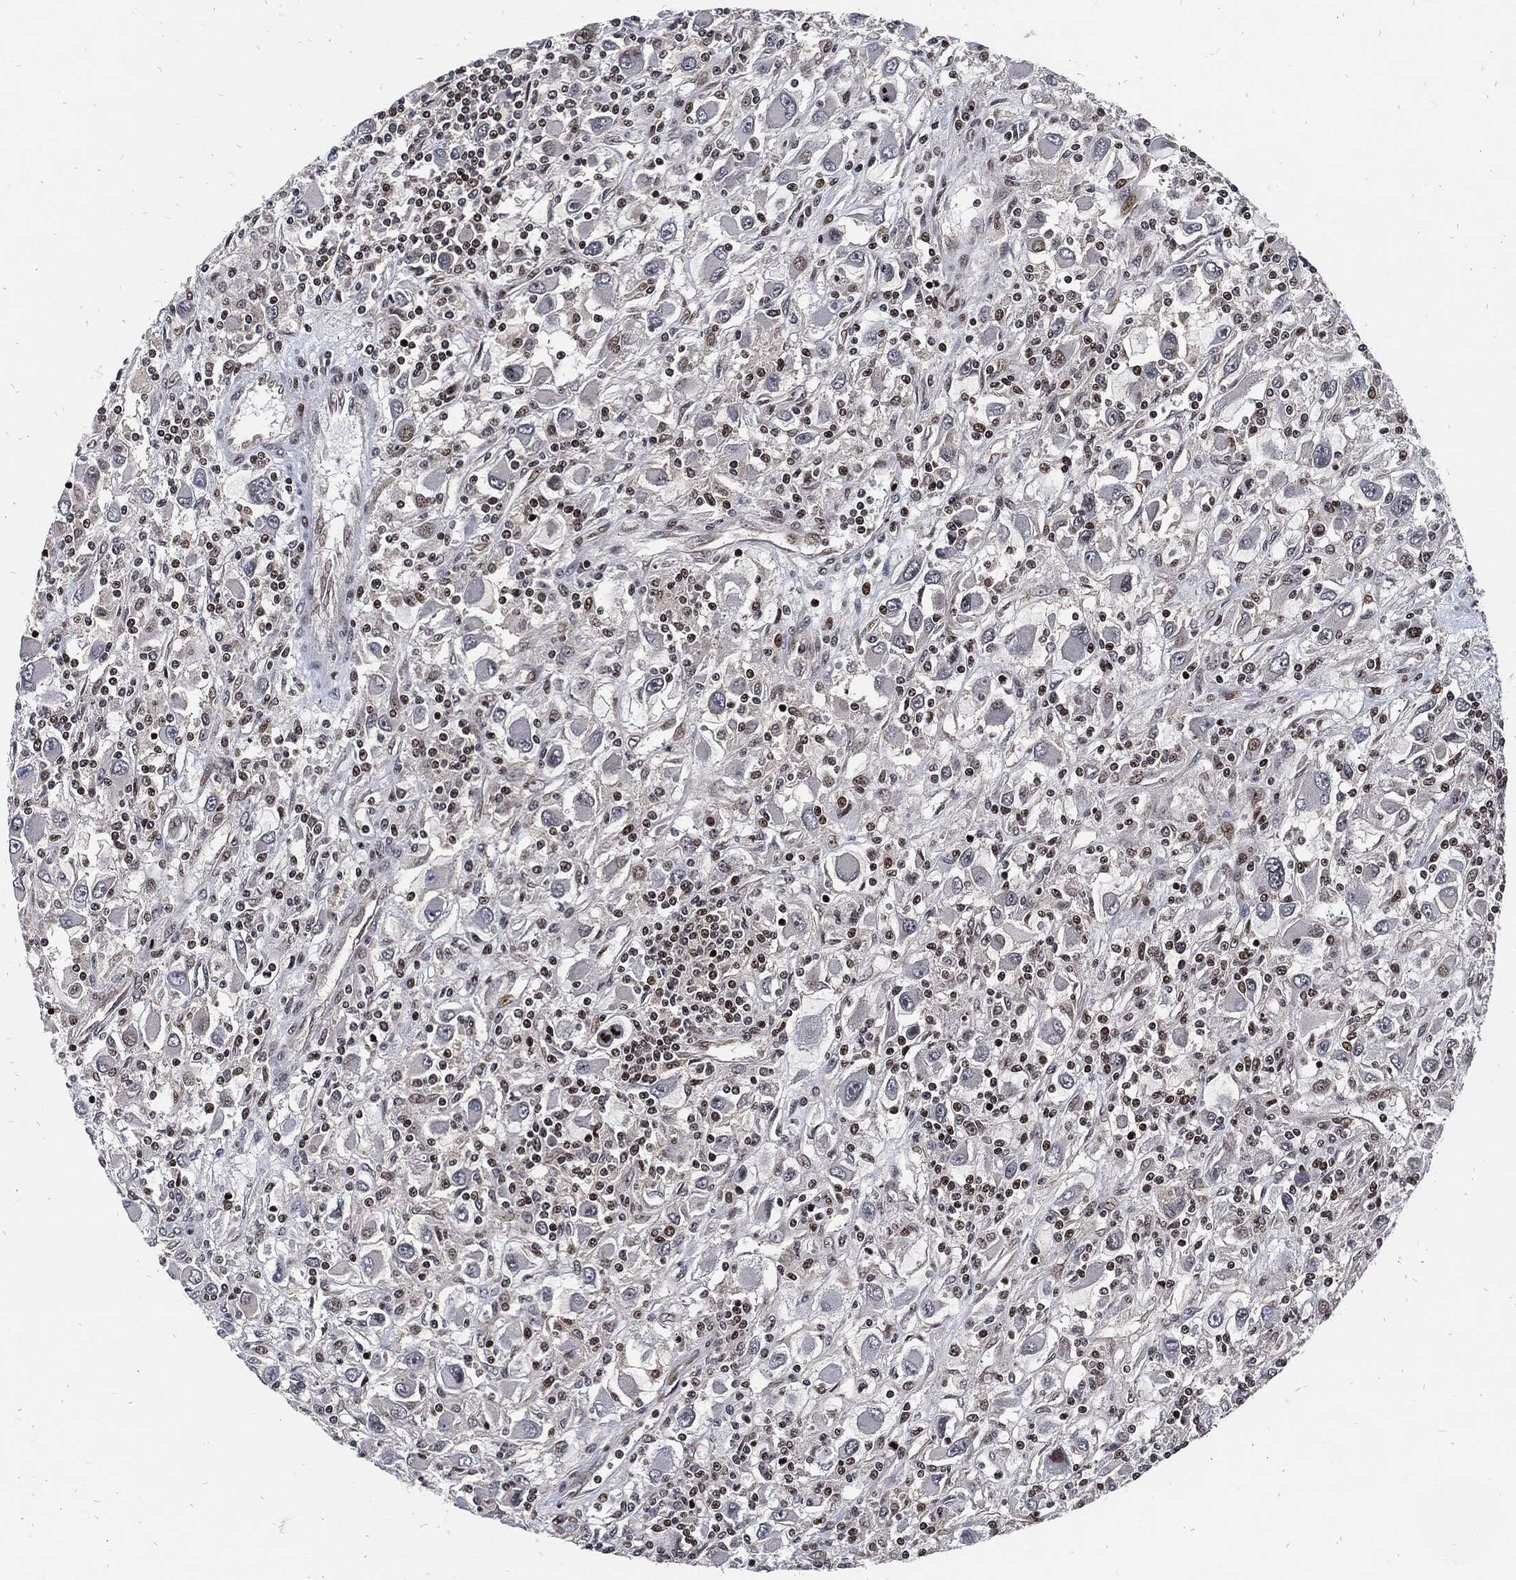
{"staining": {"intensity": "weak", "quantity": "<25%", "location": "nuclear"}, "tissue": "renal cancer", "cell_type": "Tumor cells", "image_type": "cancer", "snomed": [{"axis": "morphology", "description": "Adenocarcinoma, NOS"}, {"axis": "topography", "description": "Kidney"}], "caption": "An immunohistochemistry (IHC) photomicrograph of renal adenocarcinoma is shown. There is no staining in tumor cells of renal adenocarcinoma.", "gene": "ZNF775", "patient": {"sex": "female", "age": 67}}